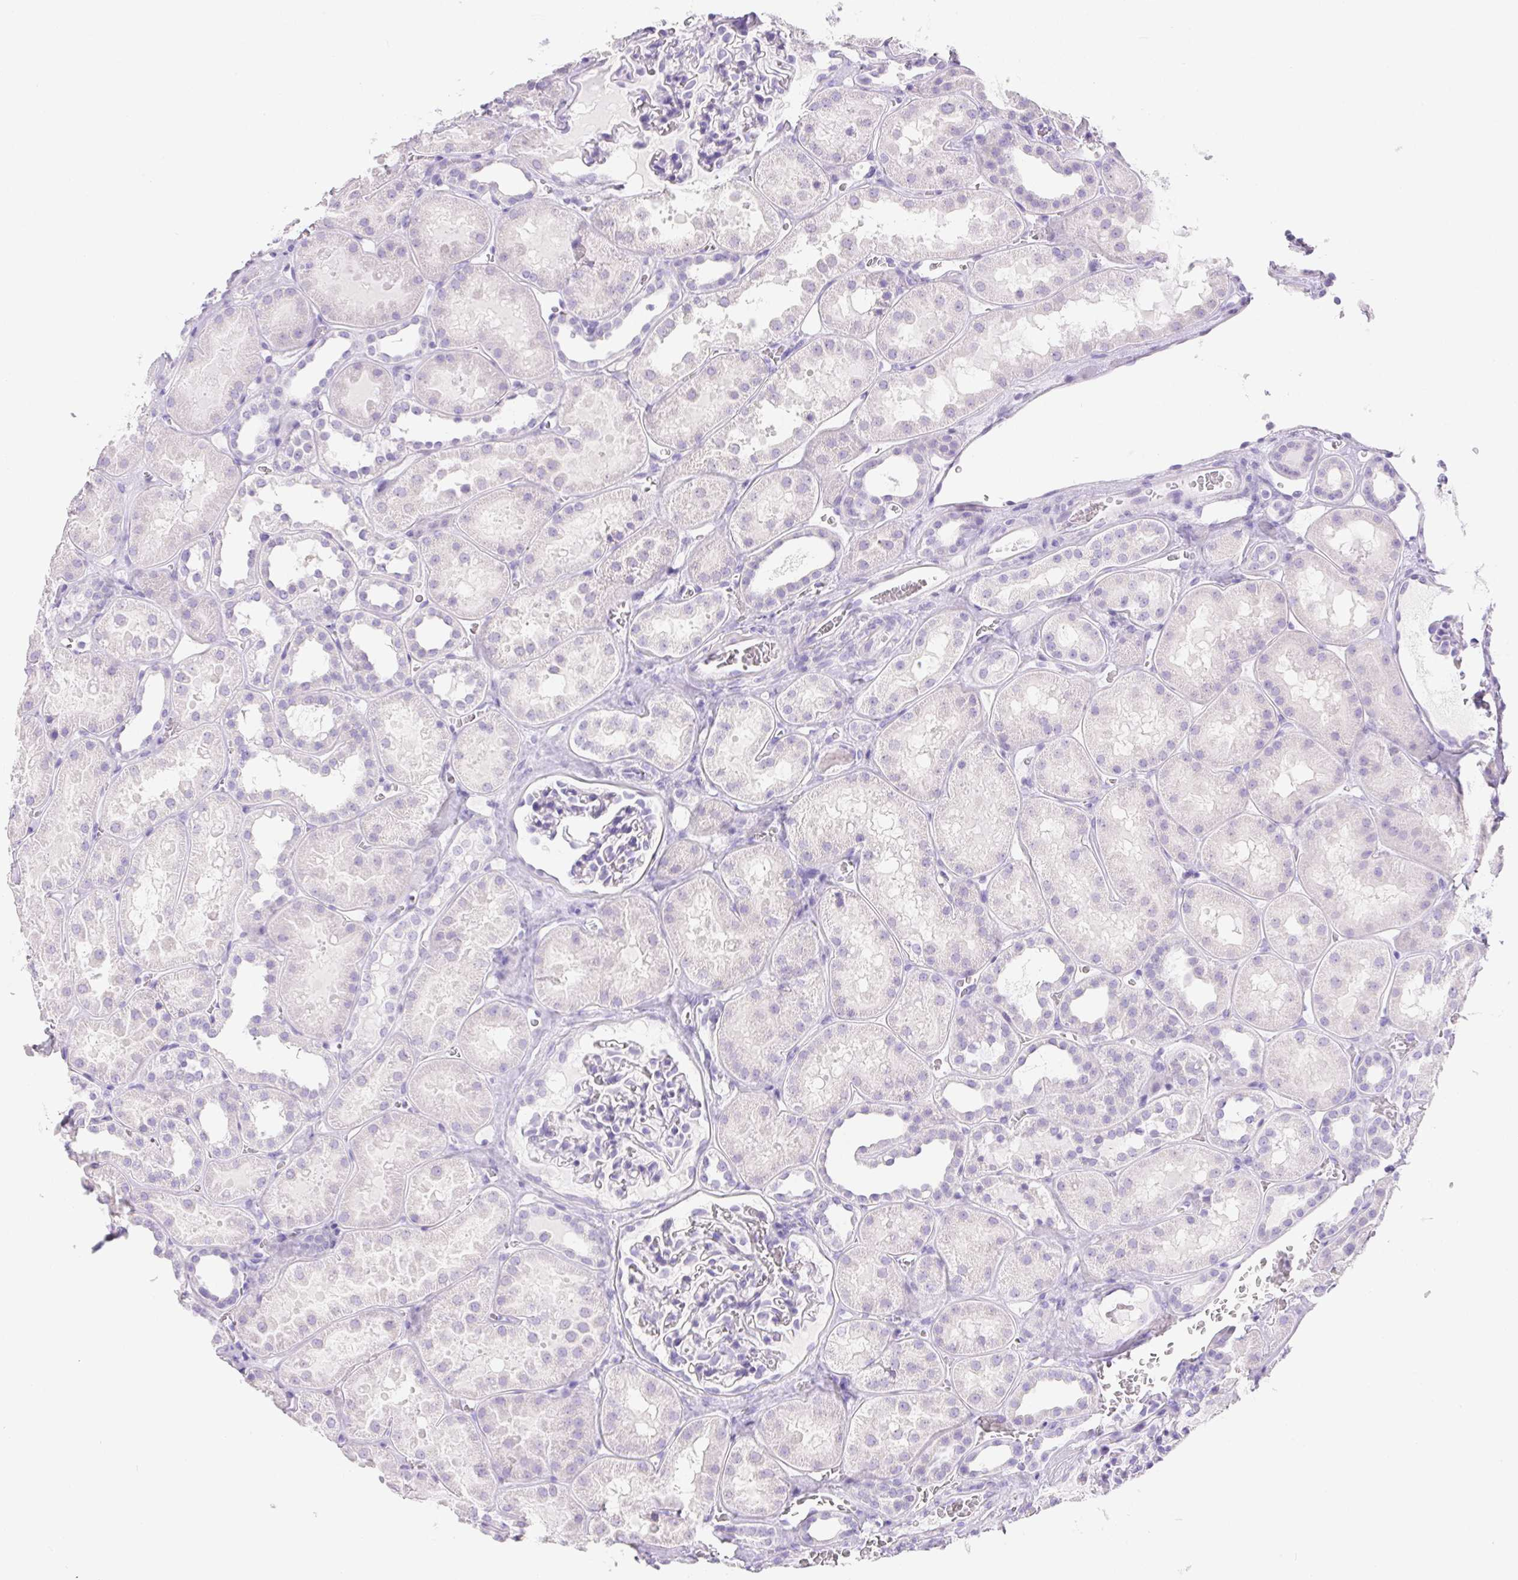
{"staining": {"intensity": "negative", "quantity": "none", "location": "none"}, "tissue": "kidney", "cell_type": "Cells in glomeruli", "image_type": "normal", "snomed": [{"axis": "morphology", "description": "Normal tissue, NOS"}, {"axis": "topography", "description": "Kidney"}], "caption": "Immunohistochemistry (IHC) of benign human kidney demonstrates no expression in cells in glomeruli.", "gene": "PNLIP", "patient": {"sex": "female", "age": 41}}